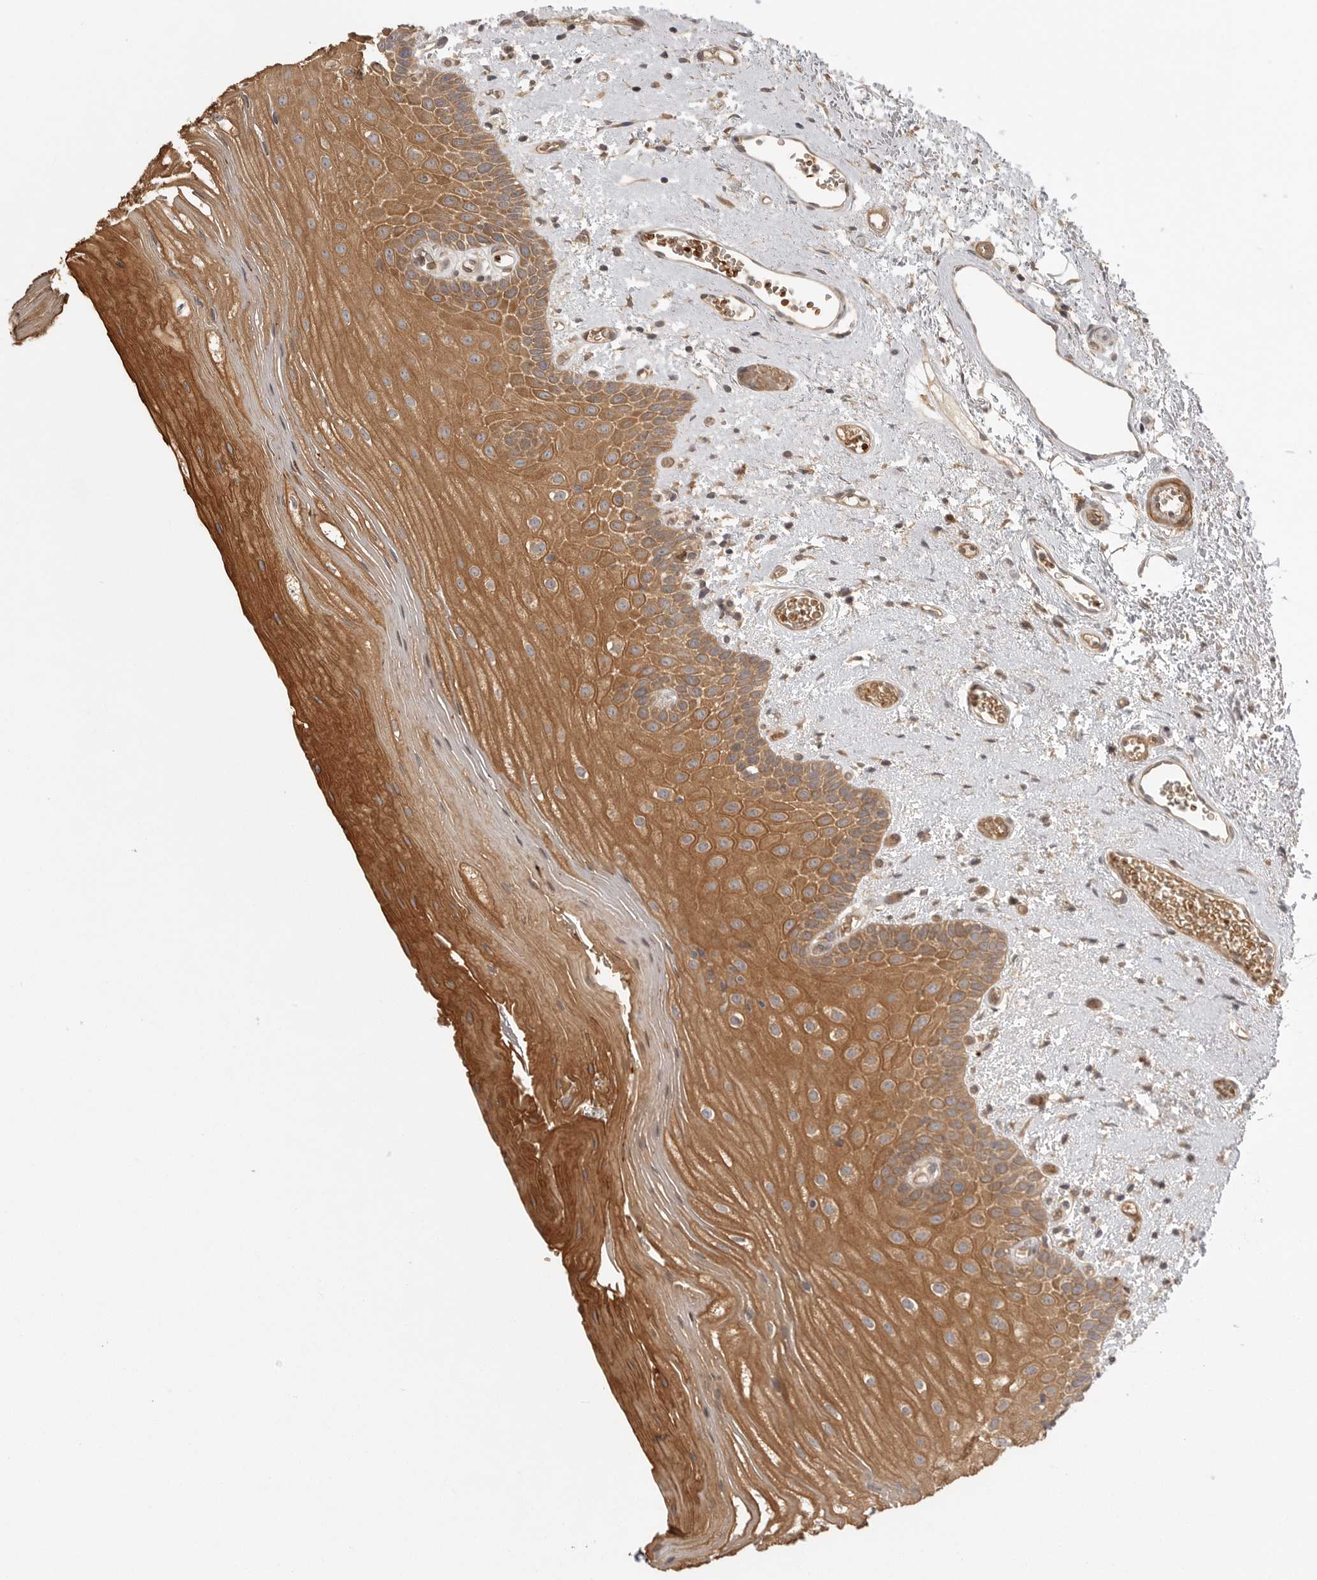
{"staining": {"intensity": "strong", "quantity": ">75%", "location": "cytoplasmic/membranous"}, "tissue": "oral mucosa", "cell_type": "Squamous epithelial cells", "image_type": "normal", "snomed": [{"axis": "morphology", "description": "Normal tissue, NOS"}, {"axis": "topography", "description": "Oral tissue"}], "caption": "The histopathology image exhibits staining of normal oral mucosa, revealing strong cytoplasmic/membranous protein positivity (brown color) within squamous epithelial cells. (IHC, brightfield microscopy, high magnification).", "gene": "CCPG1", "patient": {"sex": "male", "age": 52}}